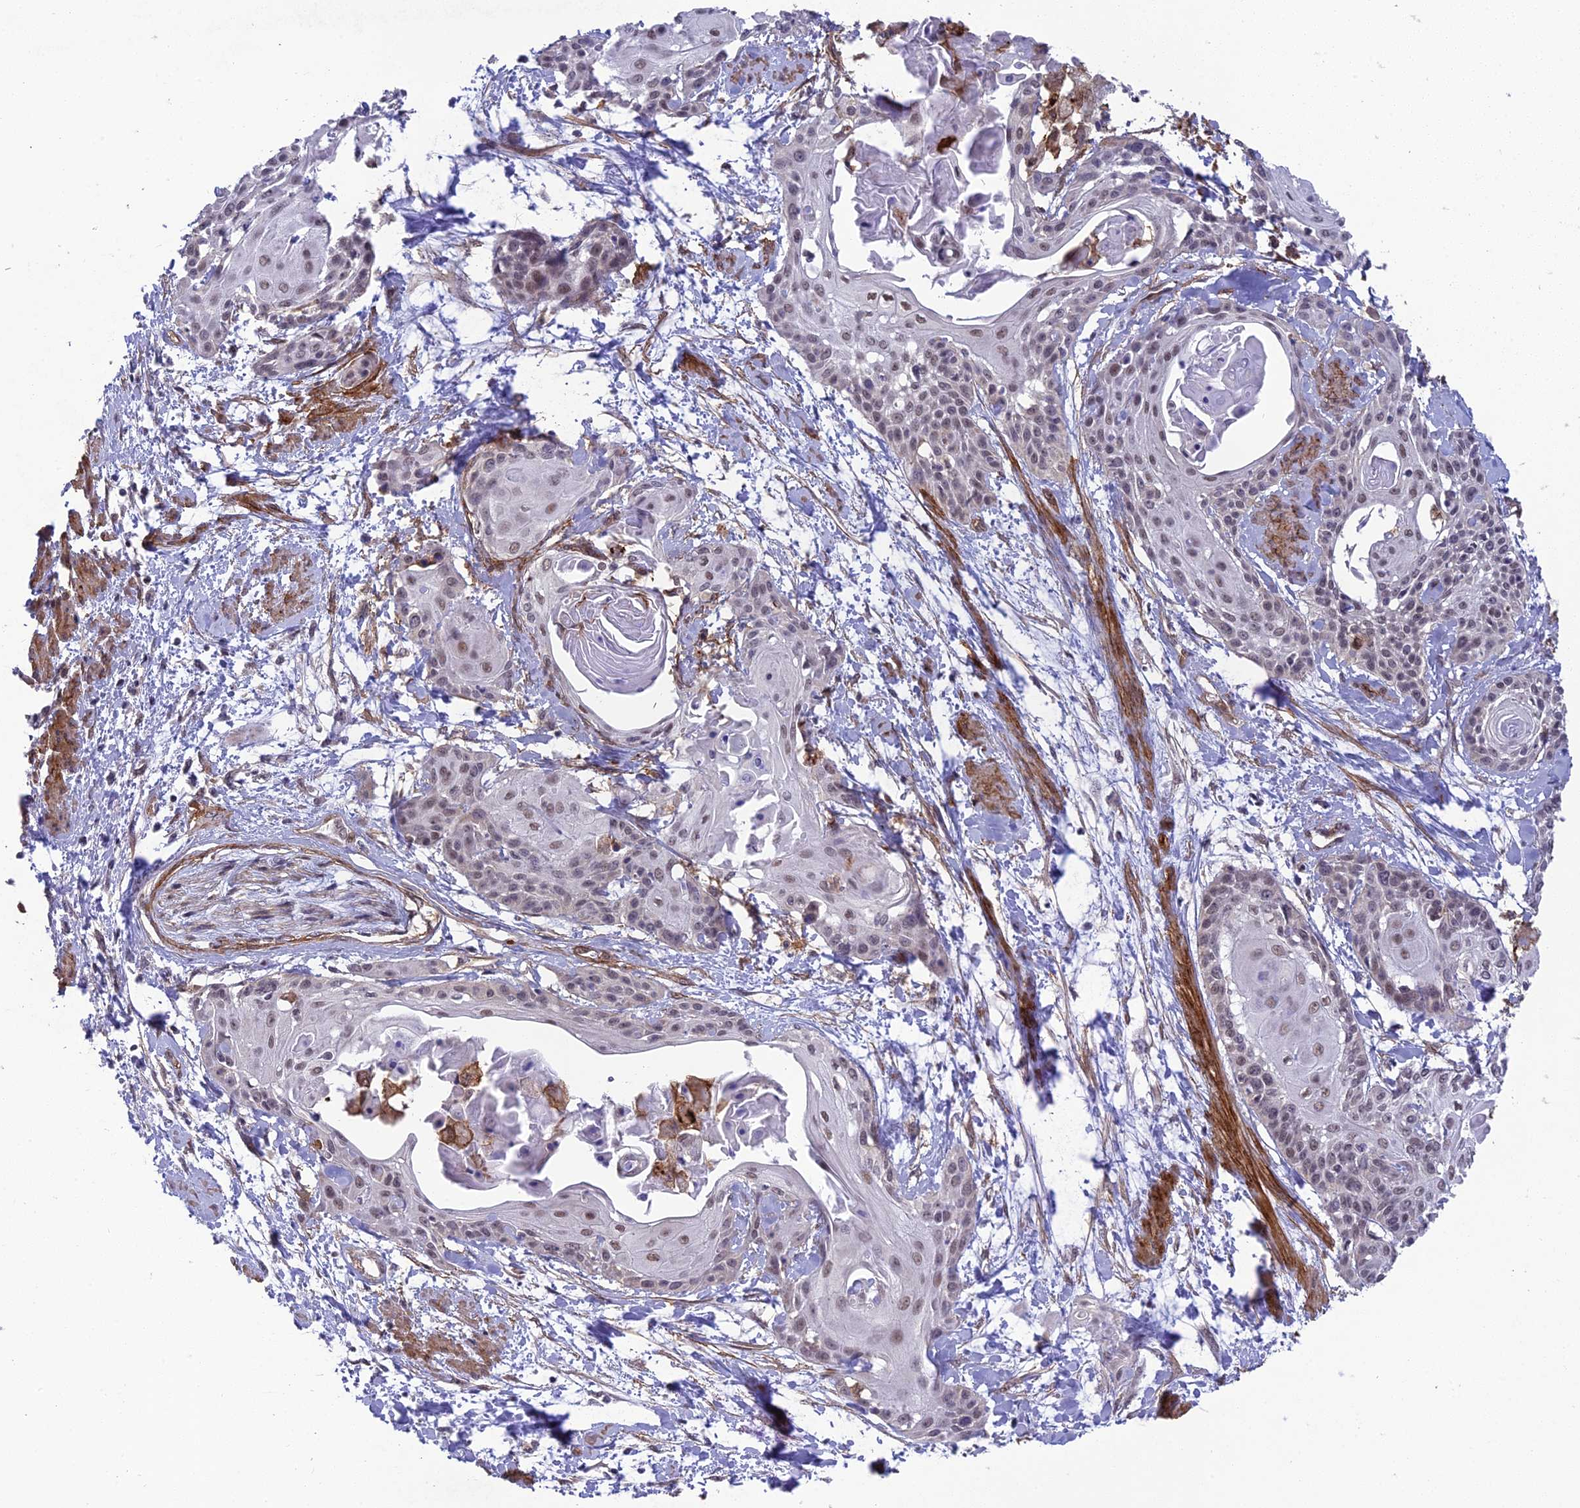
{"staining": {"intensity": "weak", "quantity": "25%-75%", "location": "nuclear"}, "tissue": "cervical cancer", "cell_type": "Tumor cells", "image_type": "cancer", "snomed": [{"axis": "morphology", "description": "Squamous cell carcinoma, NOS"}, {"axis": "topography", "description": "Cervix"}], "caption": "There is low levels of weak nuclear staining in tumor cells of cervical cancer, as demonstrated by immunohistochemical staining (brown color).", "gene": "TNS1", "patient": {"sex": "female", "age": 57}}